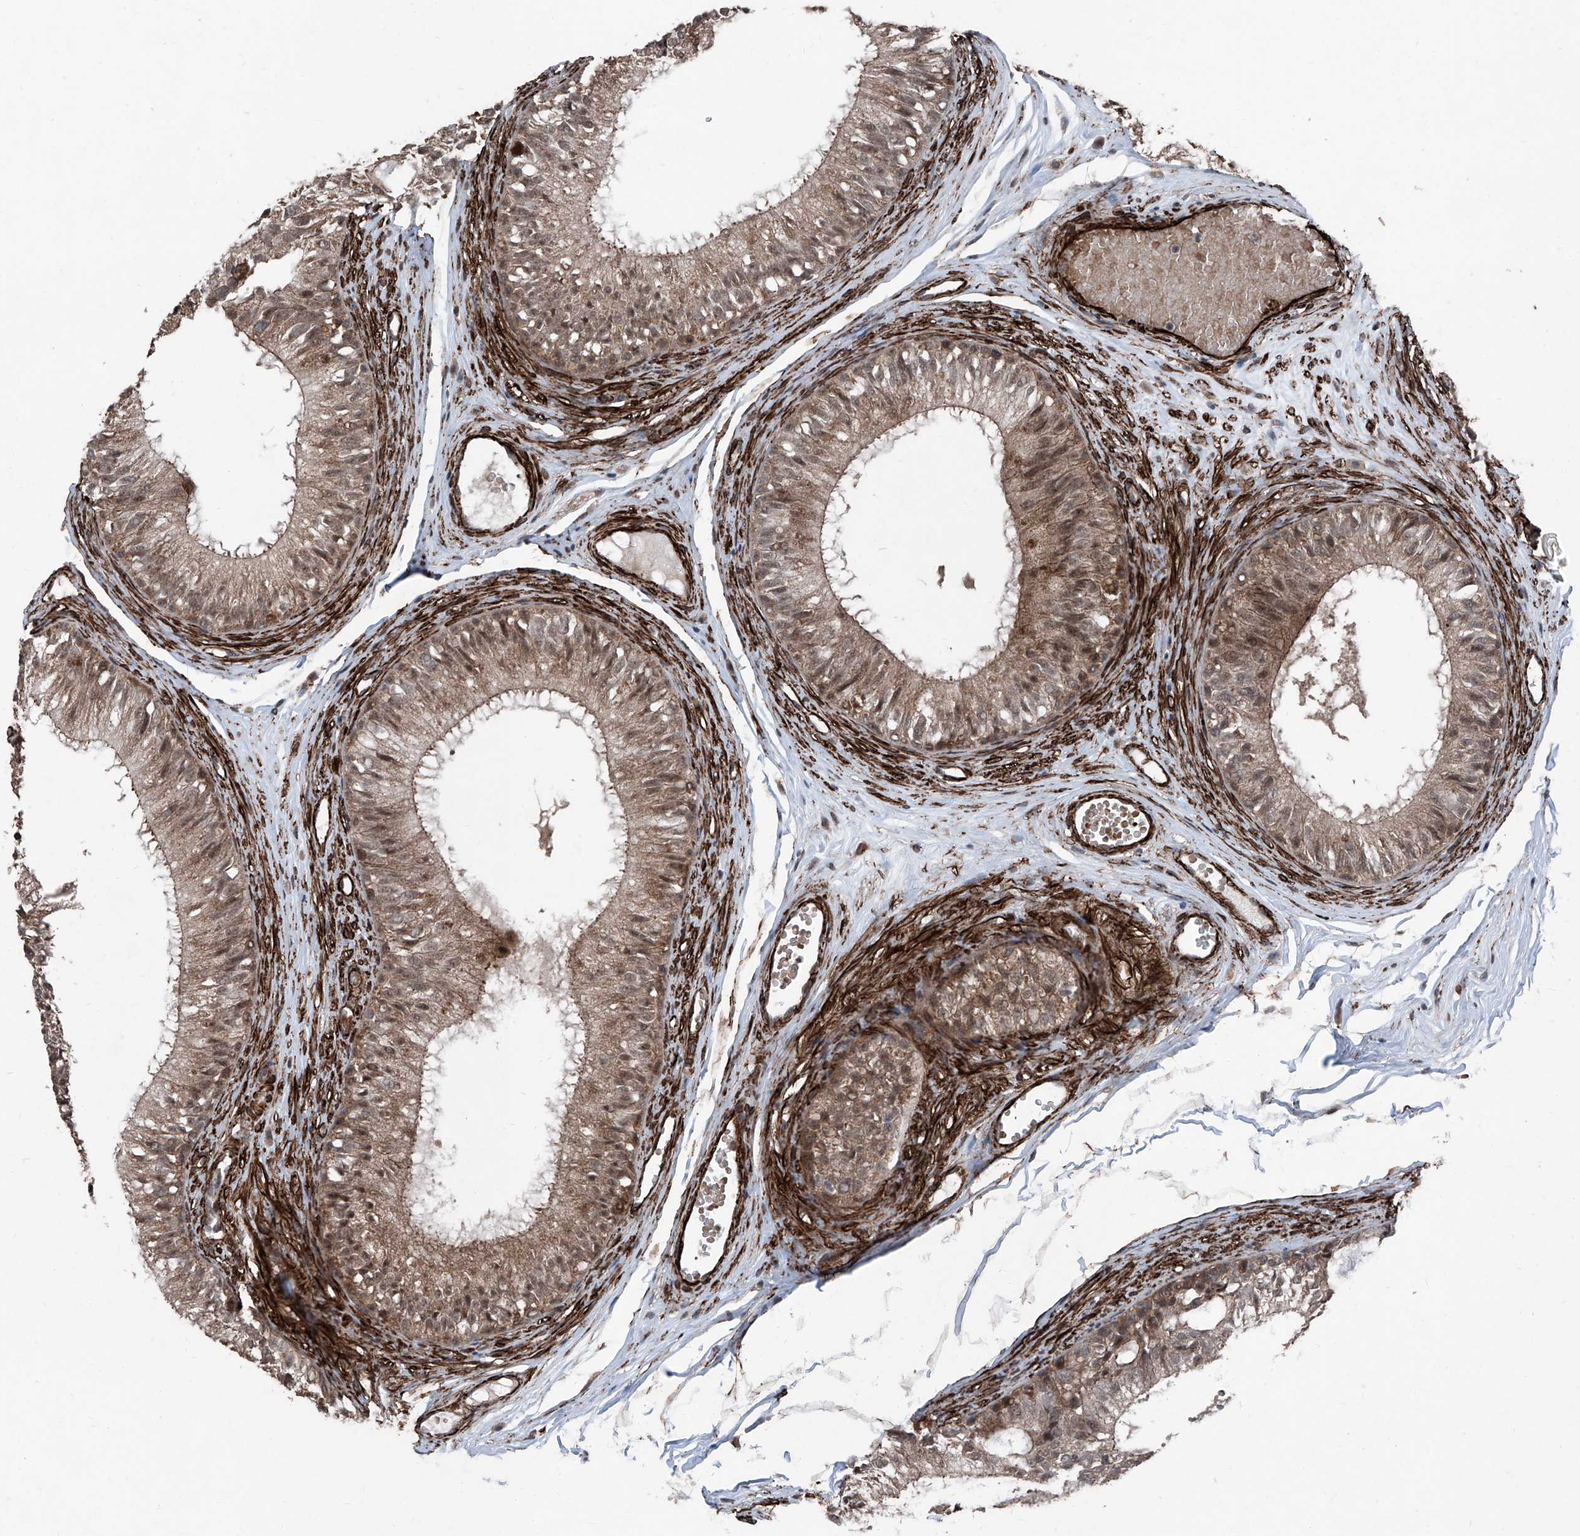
{"staining": {"intensity": "moderate", "quantity": "25%-75%", "location": "cytoplasmic/membranous,nuclear"}, "tissue": "epididymis", "cell_type": "Glandular cells", "image_type": "normal", "snomed": [{"axis": "morphology", "description": "Normal tissue, NOS"}, {"axis": "morphology", "description": "Seminoma in situ"}, {"axis": "topography", "description": "Testis"}, {"axis": "topography", "description": "Epididymis"}], "caption": "Protein expression analysis of unremarkable epididymis reveals moderate cytoplasmic/membranous,nuclear positivity in about 25%-75% of glandular cells. (DAB (3,3'-diaminobenzidine) = brown stain, brightfield microscopy at high magnification).", "gene": "COA7", "patient": {"sex": "male", "age": 28}}